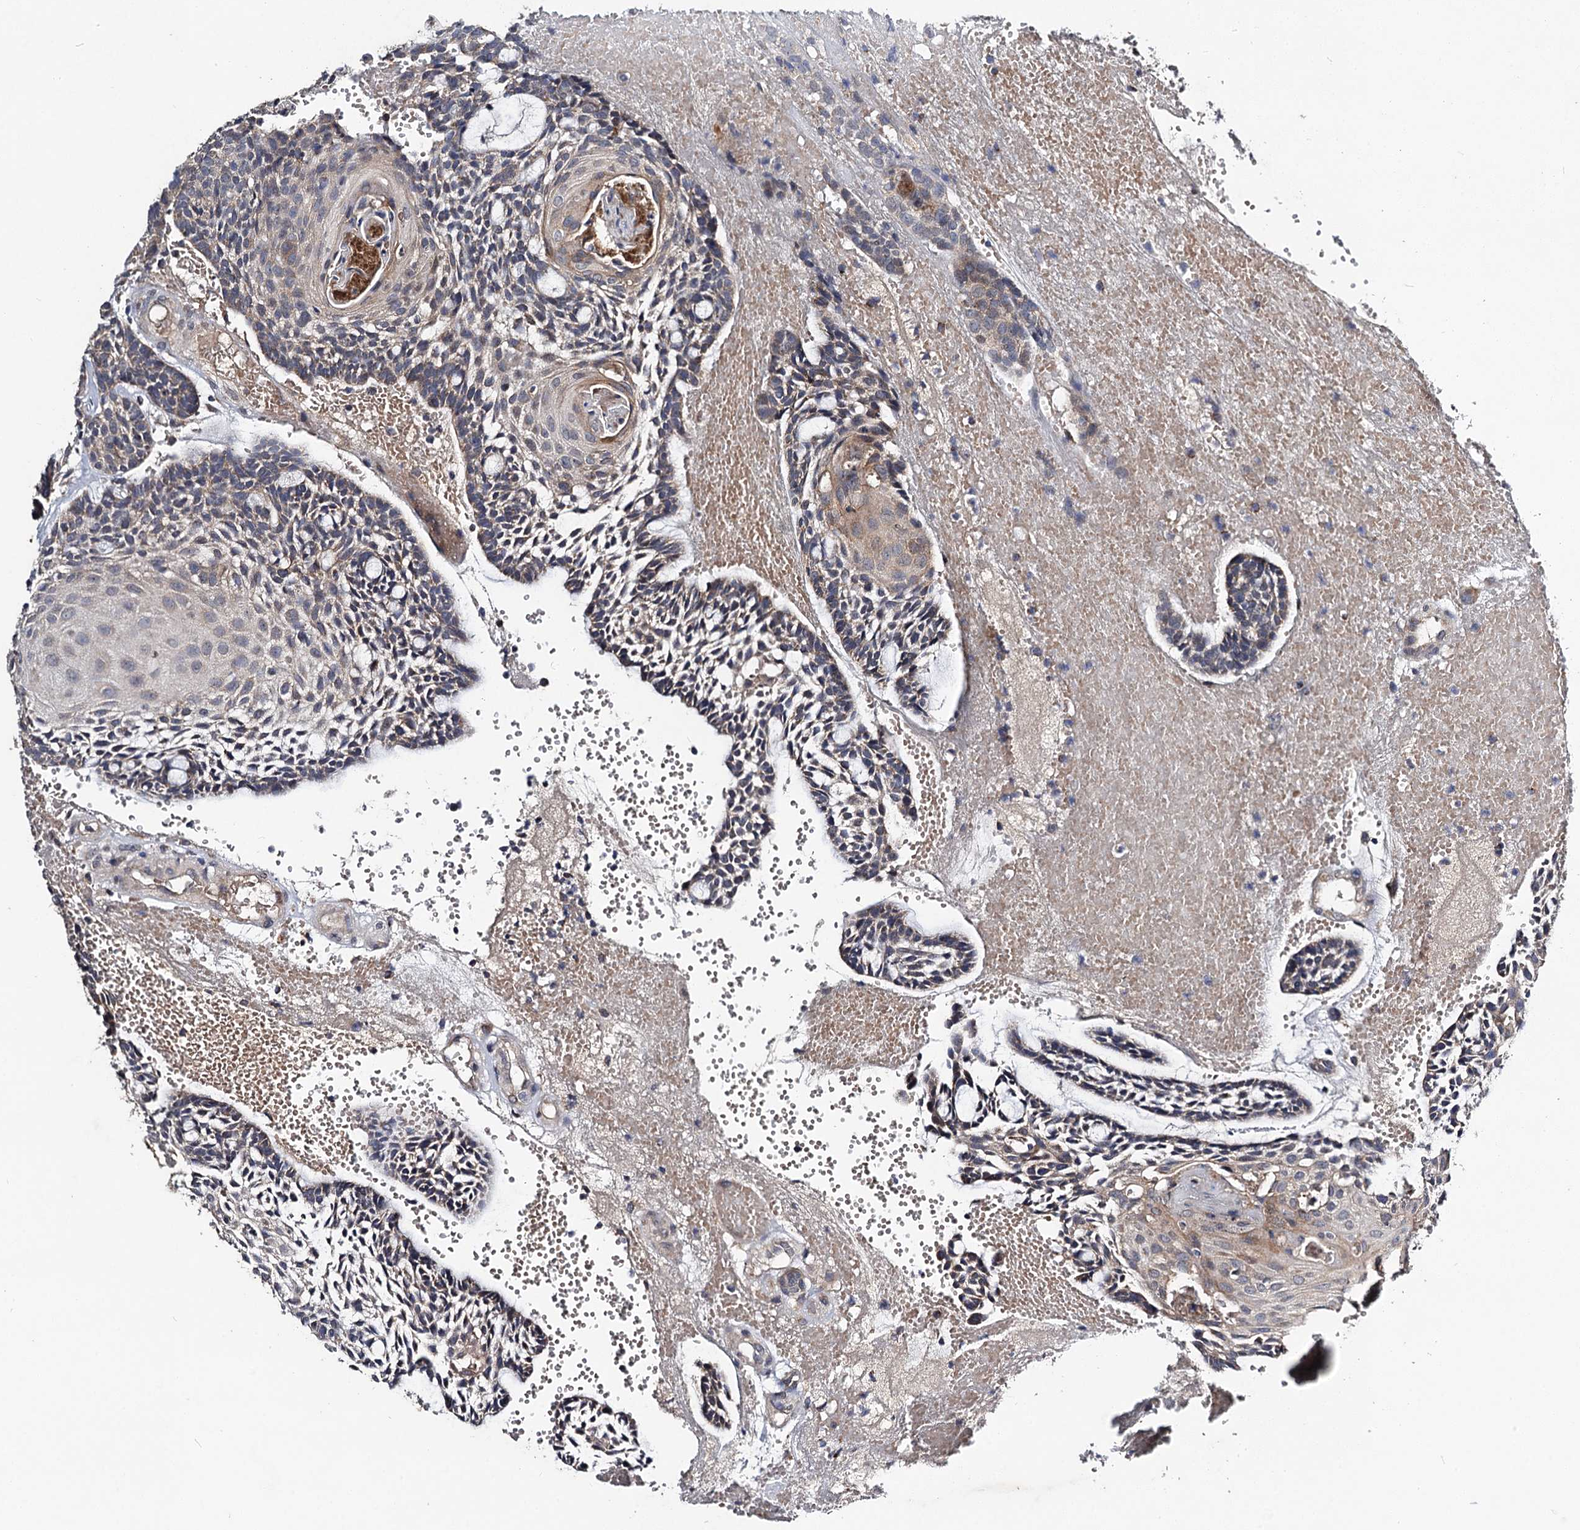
{"staining": {"intensity": "moderate", "quantity": "25%-75%", "location": "cytoplasmic/membranous"}, "tissue": "head and neck cancer", "cell_type": "Tumor cells", "image_type": "cancer", "snomed": [{"axis": "morphology", "description": "Adenocarcinoma, NOS"}, {"axis": "topography", "description": "Subcutis"}, {"axis": "topography", "description": "Head-Neck"}], "caption": "Immunohistochemical staining of head and neck cancer (adenocarcinoma) exhibits medium levels of moderate cytoplasmic/membranous protein positivity in approximately 25%-75% of tumor cells. Immunohistochemistry stains the protein of interest in brown and the nuclei are stained blue.", "gene": "VPS37D", "patient": {"sex": "female", "age": 73}}